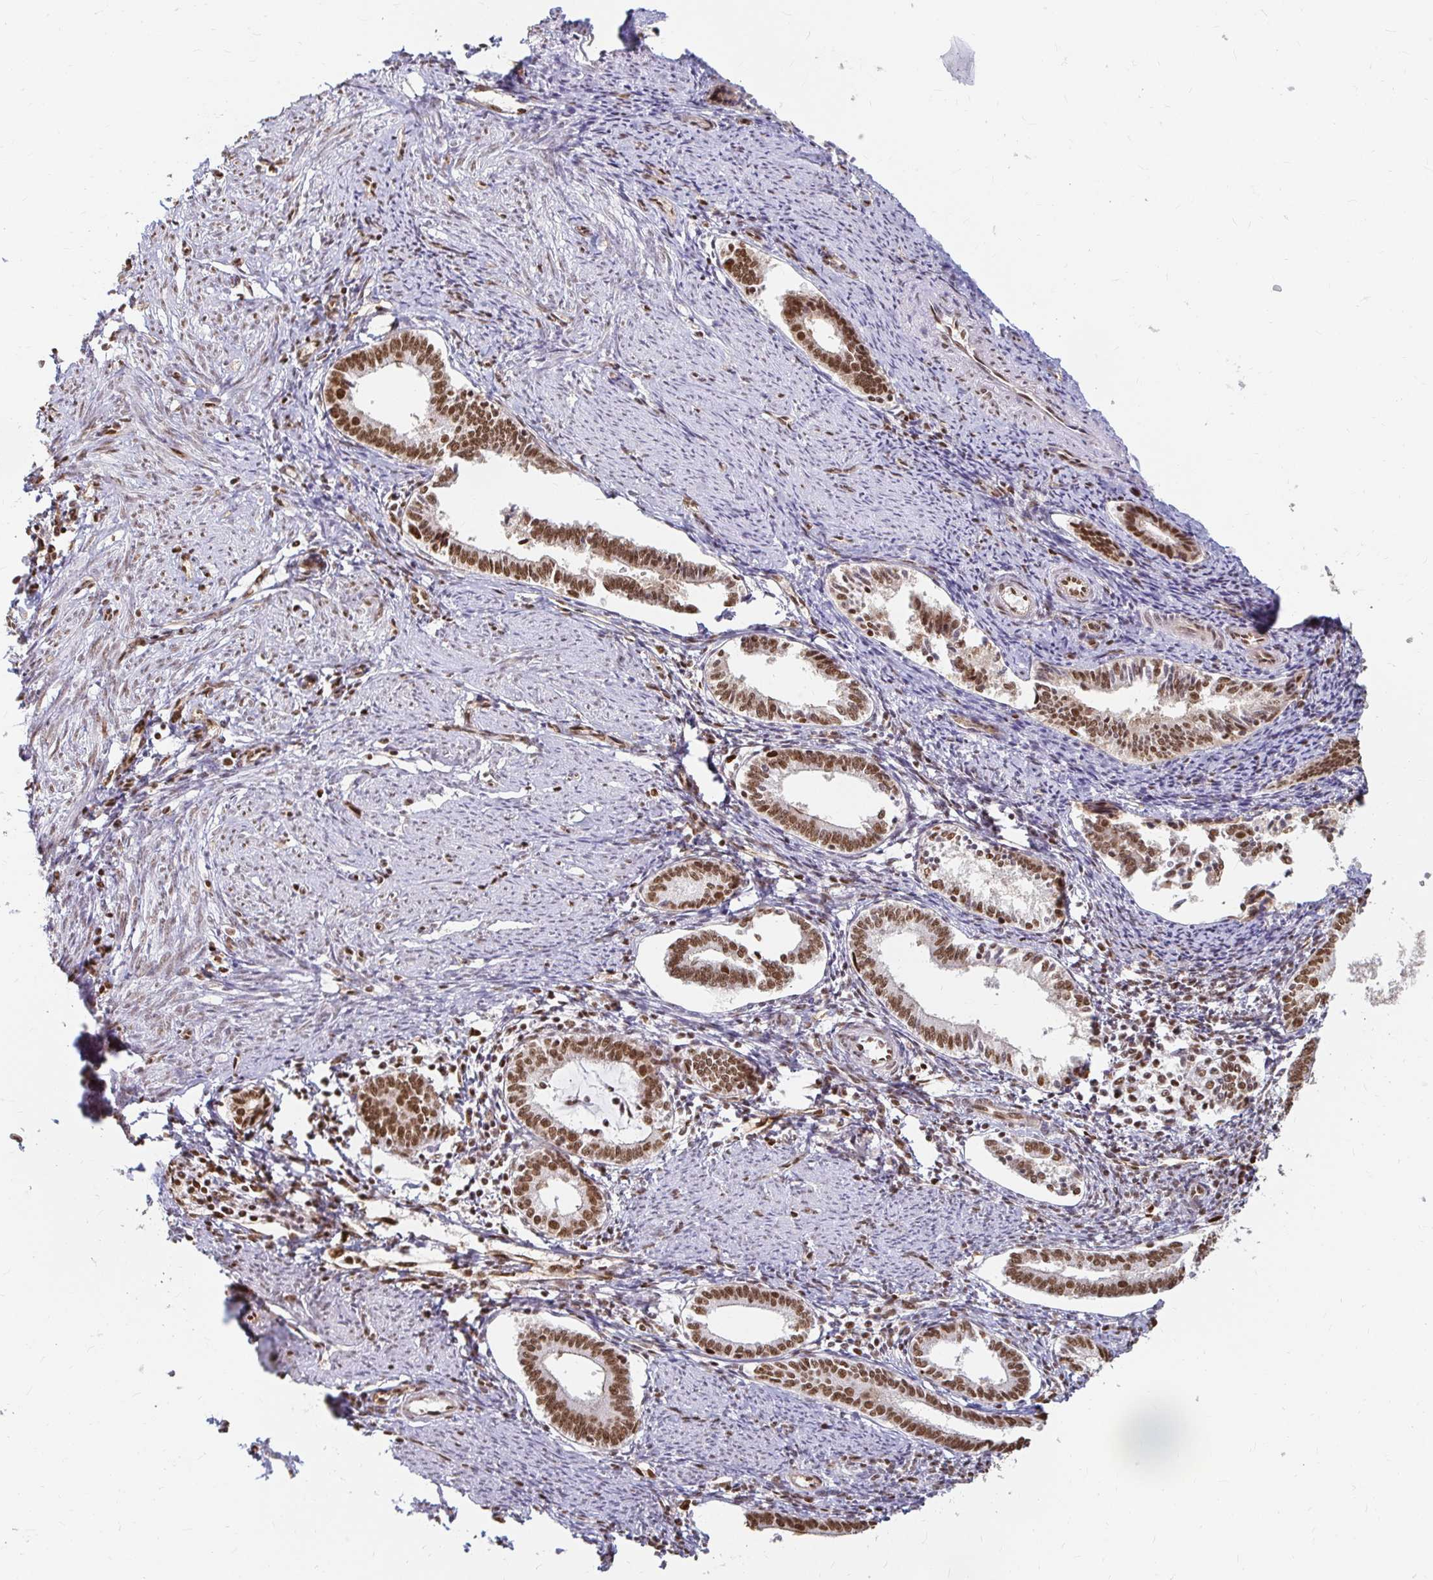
{"staining": {"intensity": "moderate", "quantity": ">75%", "location": "nuclear"}, "tissue": "endometrium", "cell_type": "Cells in endometrial stroma", "image_type": "normal", "snomed": [{"axis": "morphology", "description": "Normal tissue, NOS"}, {"axis": "topography", "description": "Endometrium"}], "caption": "A brown stain highlights moderate nuclear expression of a protein in cells in endometrial stroma of normal endometrium.", "gene": "HNRNPU", "patient": {"sex": "female", "age": 41}}